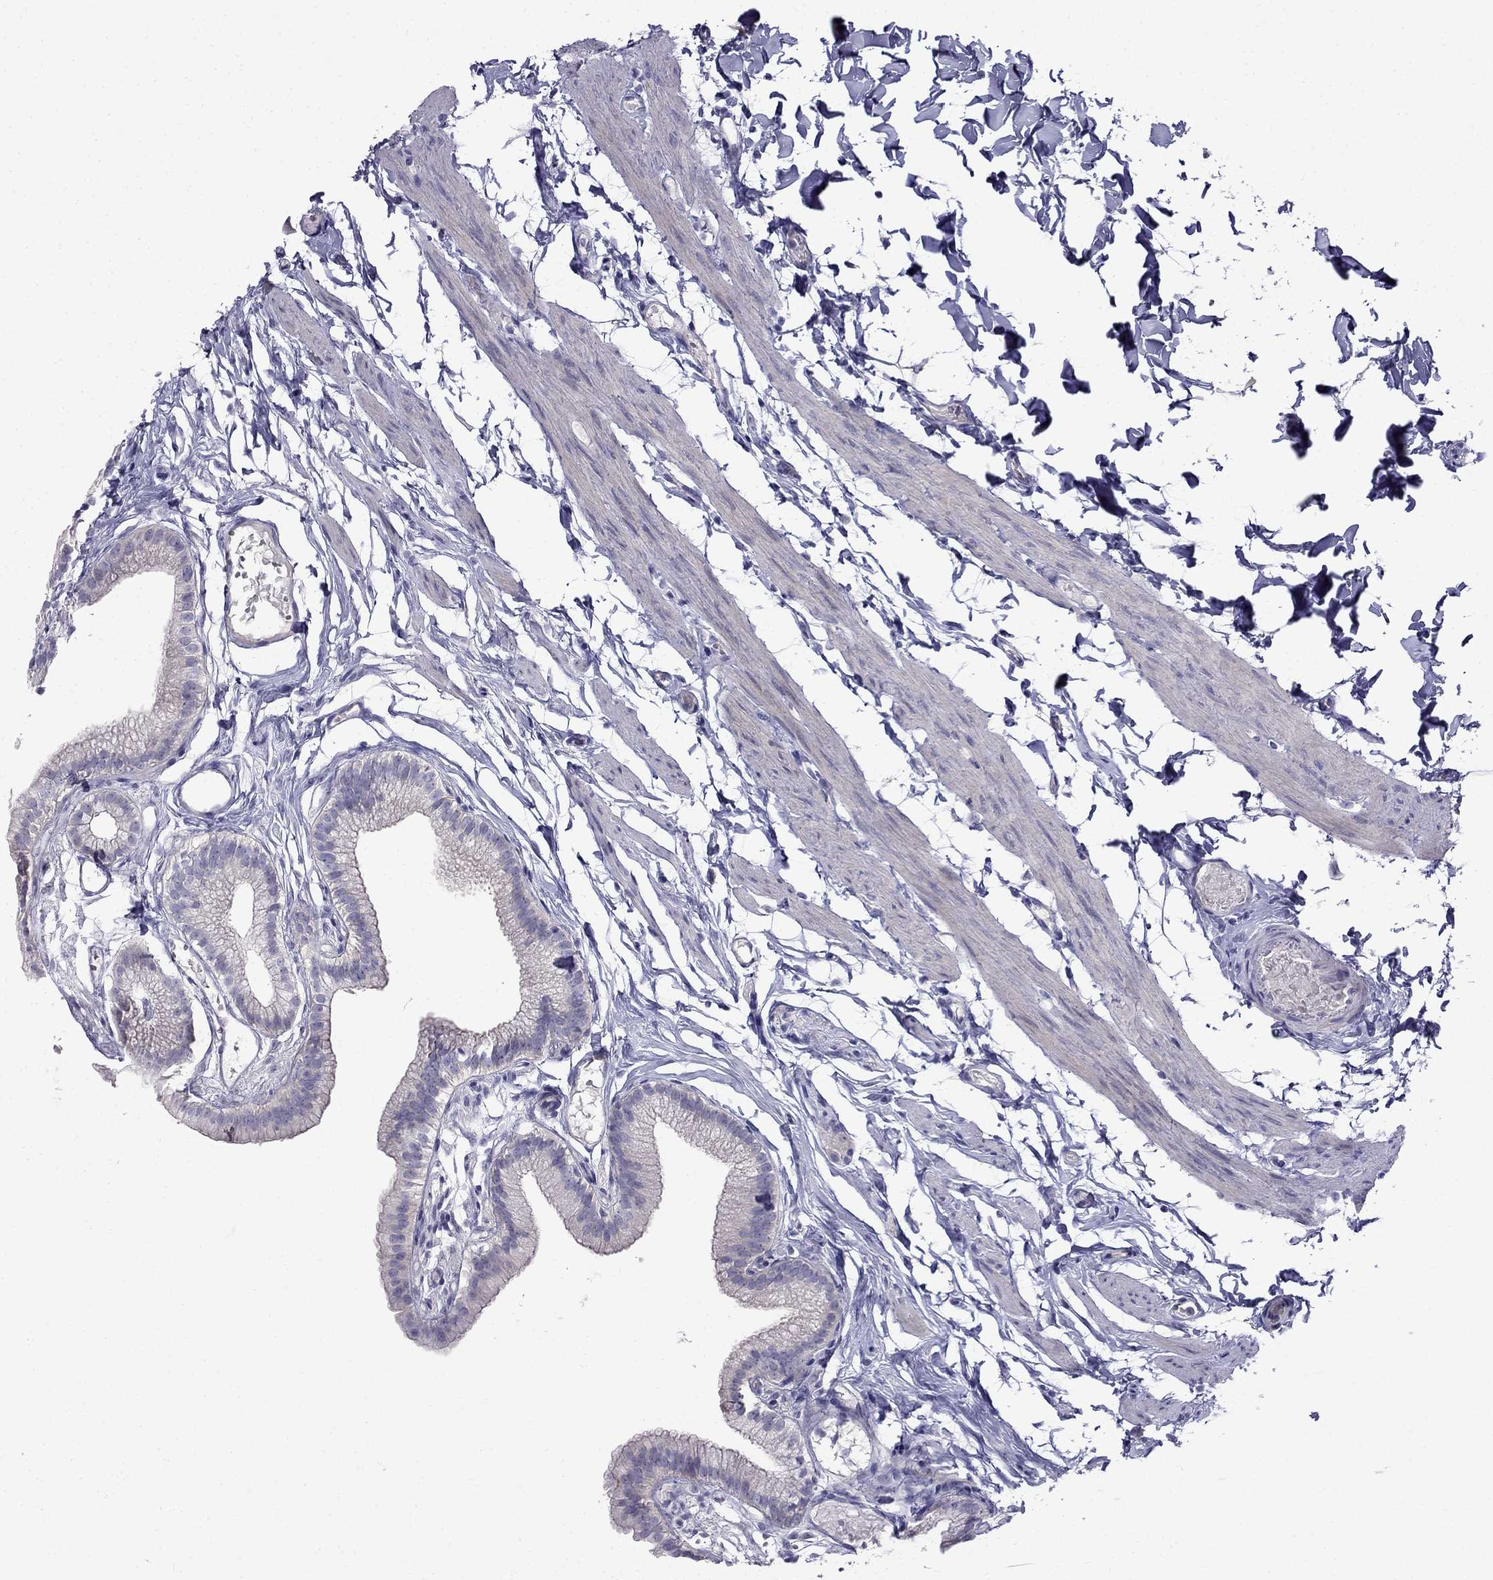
{"staining": {"intensity": "negative", "quantity": "none", "location": "none"}, "tissue": "gallbladder", "cell_type": "Glandular cells", "image_type": "normal", "snomed": [{"axis": "morphology", "description": "Normal tissue, NOS"}, {"axis": "topography", "description": "Gallbladder"}], "caption": "High power microscopy photomicrograph of an IHC histopathology image of normal gallbladder, revealing no significant expression in glandular cells. (Immunohistochemistry (ihc), brightfield microscopy, high magnification).", "gene": "PATE1", "patient": {"sex": "female", "age": 45}}